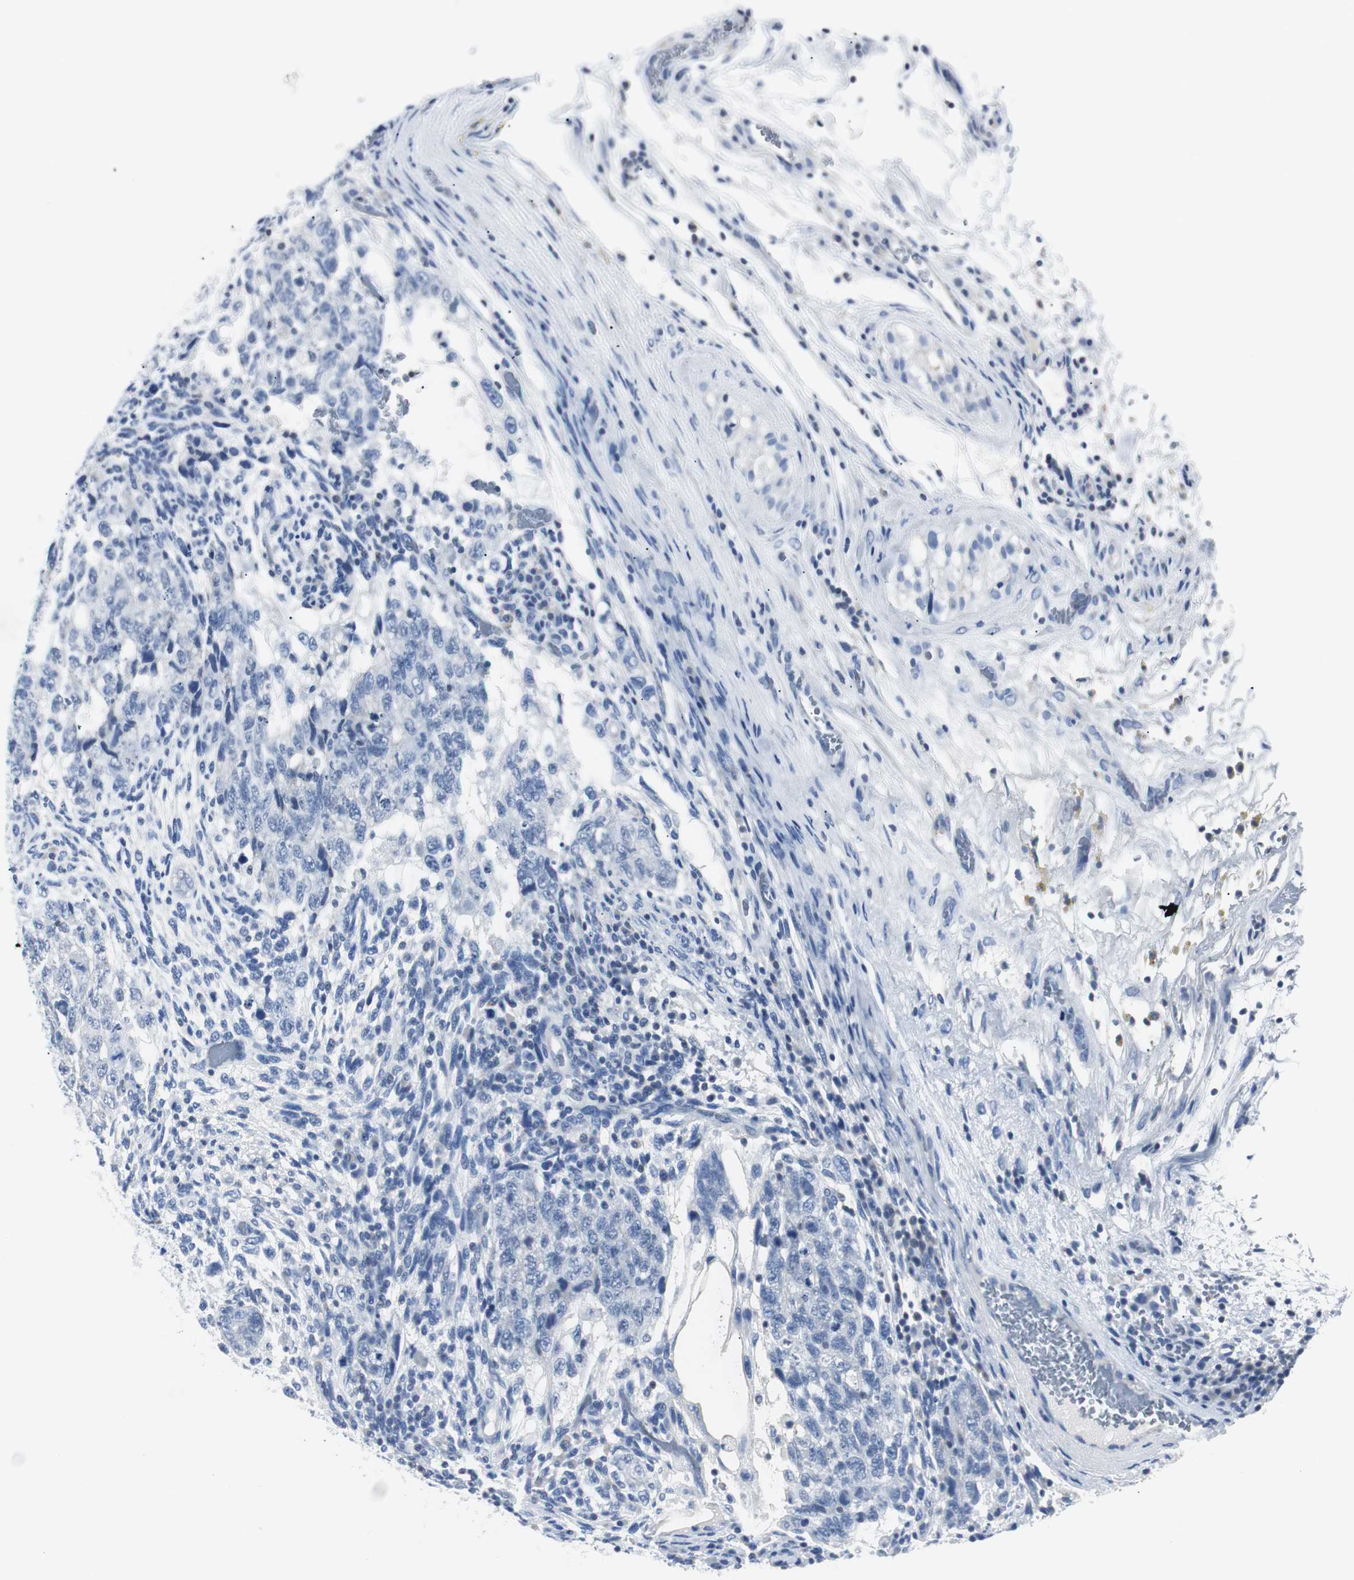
{"staining": {"intensity": "negative", "quantity": "none", "location": "none"}, "tissue": "testis cancer", "cell_type": "Tumor cells", "image_type": "cancer", "snomed": [{"axis": "morphology", "description": "Normal tissue, NOS"}, {"axis": "morphology", "description": "Carcinoma, Embryonal, NOS"}, {"axis": "topography", "description": "Testis"}], "caption": "Embryonal carcinoma (testis) was stained to show a protein in brown. There is no significant expression in tumor cells. Nuclei are stained in blue.", "gene": "GAP43", "patient": {"sex": "male", "age": 36}}